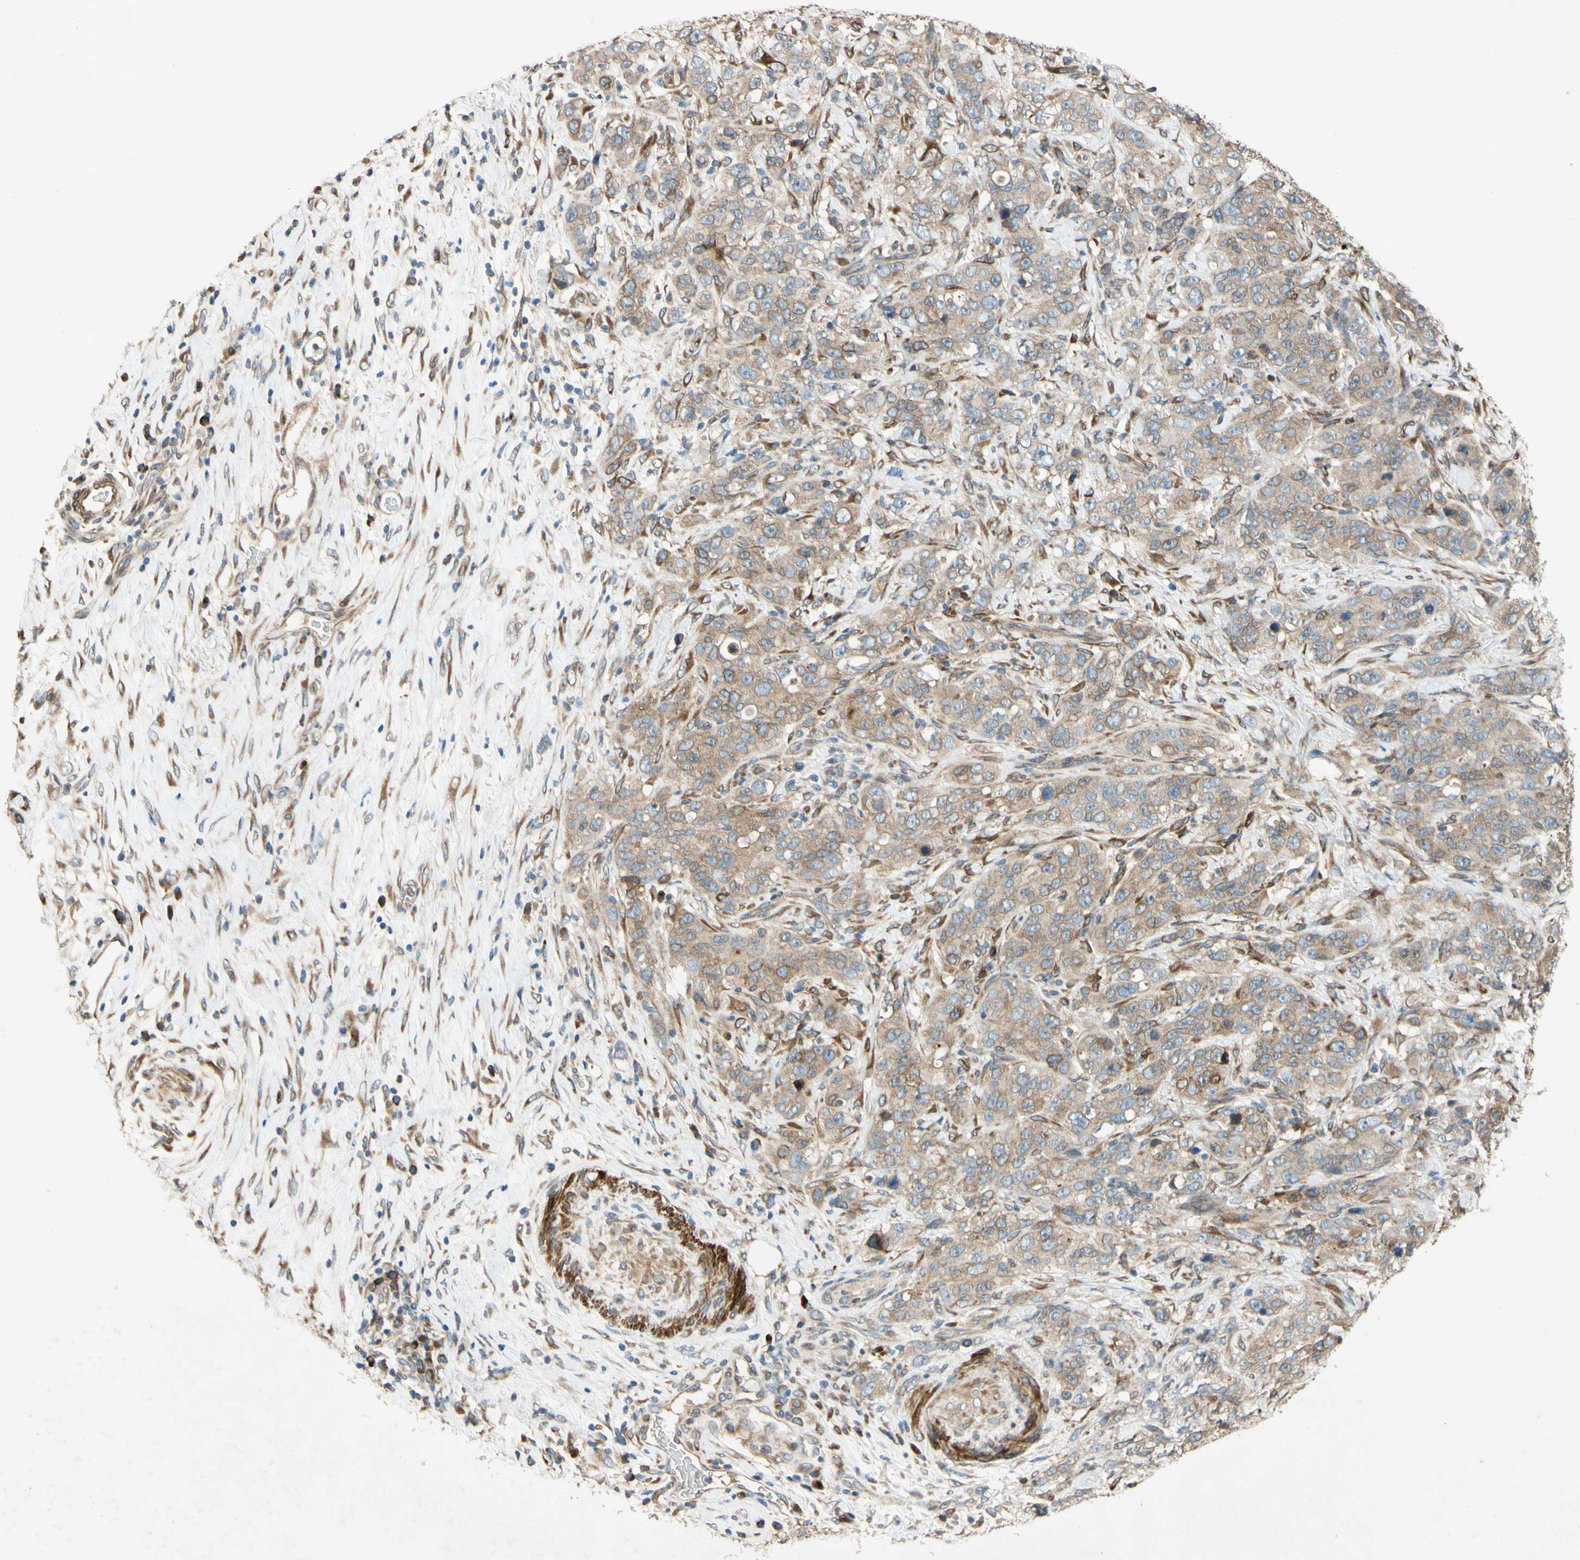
{"staining": {"intensity": "weak", "quantity": ">75%", "location": "cytoplasmic/membranous,nuclear"}, "tissue": "stomach cancer", "cell_type": "Tumor cells", "image_type": "cancer", "snomed": [{"axis": "morphology", "description": "Adenocarcinoma, NOS"}, {"axis": "topography", "description": "Stomach"}], "caption": "Weak cytoplasmic/membranous and nuclear staining for a protein is identified in approximately >75% of tumor cells of adenocarcinoma (stomach) using IHC.", "gene": "PTPRU", "patient": {"sex": "male", "age": 48}}